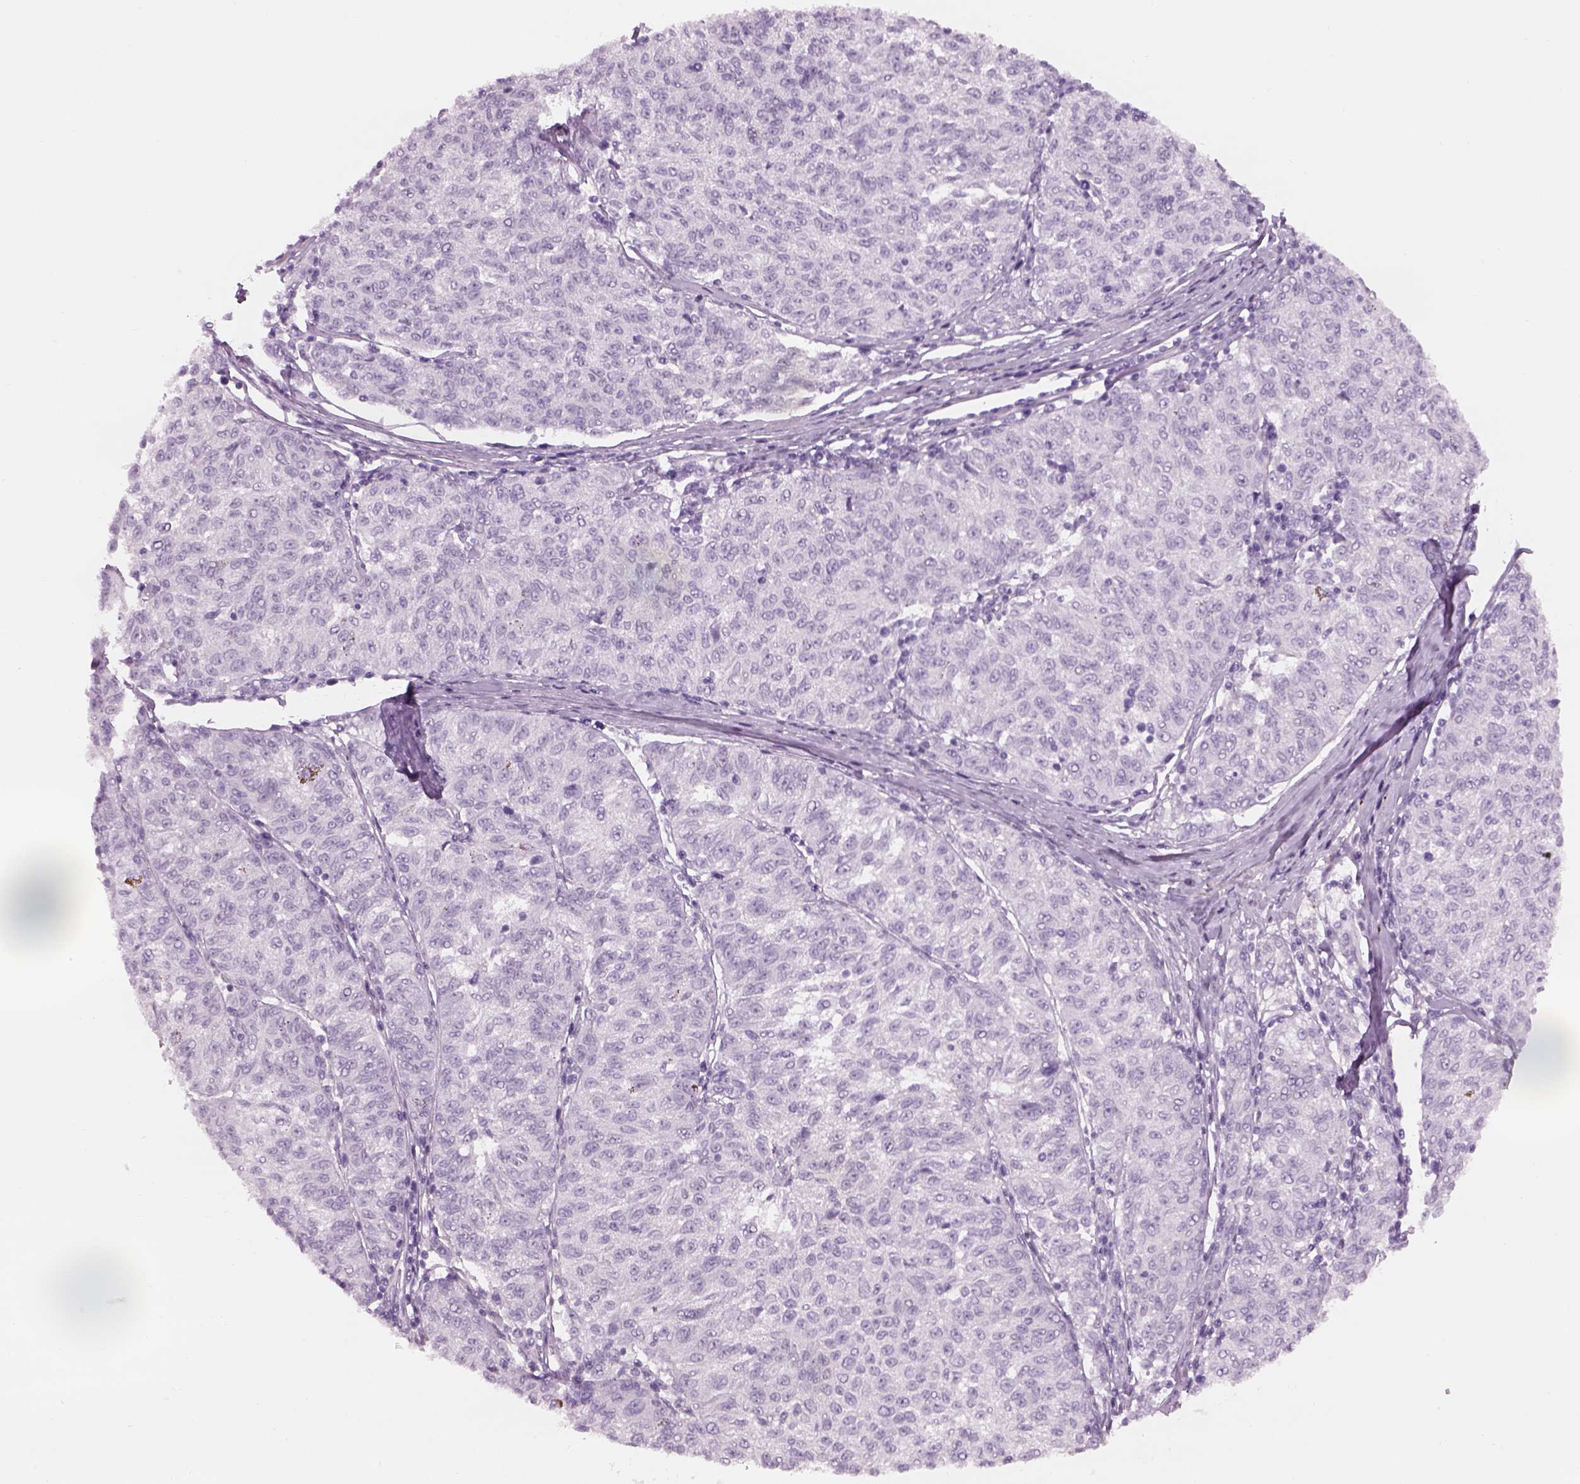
{"staining": {"intensity": "negative", "quantity": "none", "location": "none"}, "tissue": "melanoma", "cell_type": "Tumor cells", "image_type": "cancer", "snomed": [{"axis": "morphology", "description": "Malignant melanoma, NOS"}, {"axis": "topography", "description": "Skin"}], "caption": "Histopathology image shows no significant protein expression in tumor cells of melanoma.", "gene": "GAS2L2", "patient": {"sex": "female", "age": 72}}